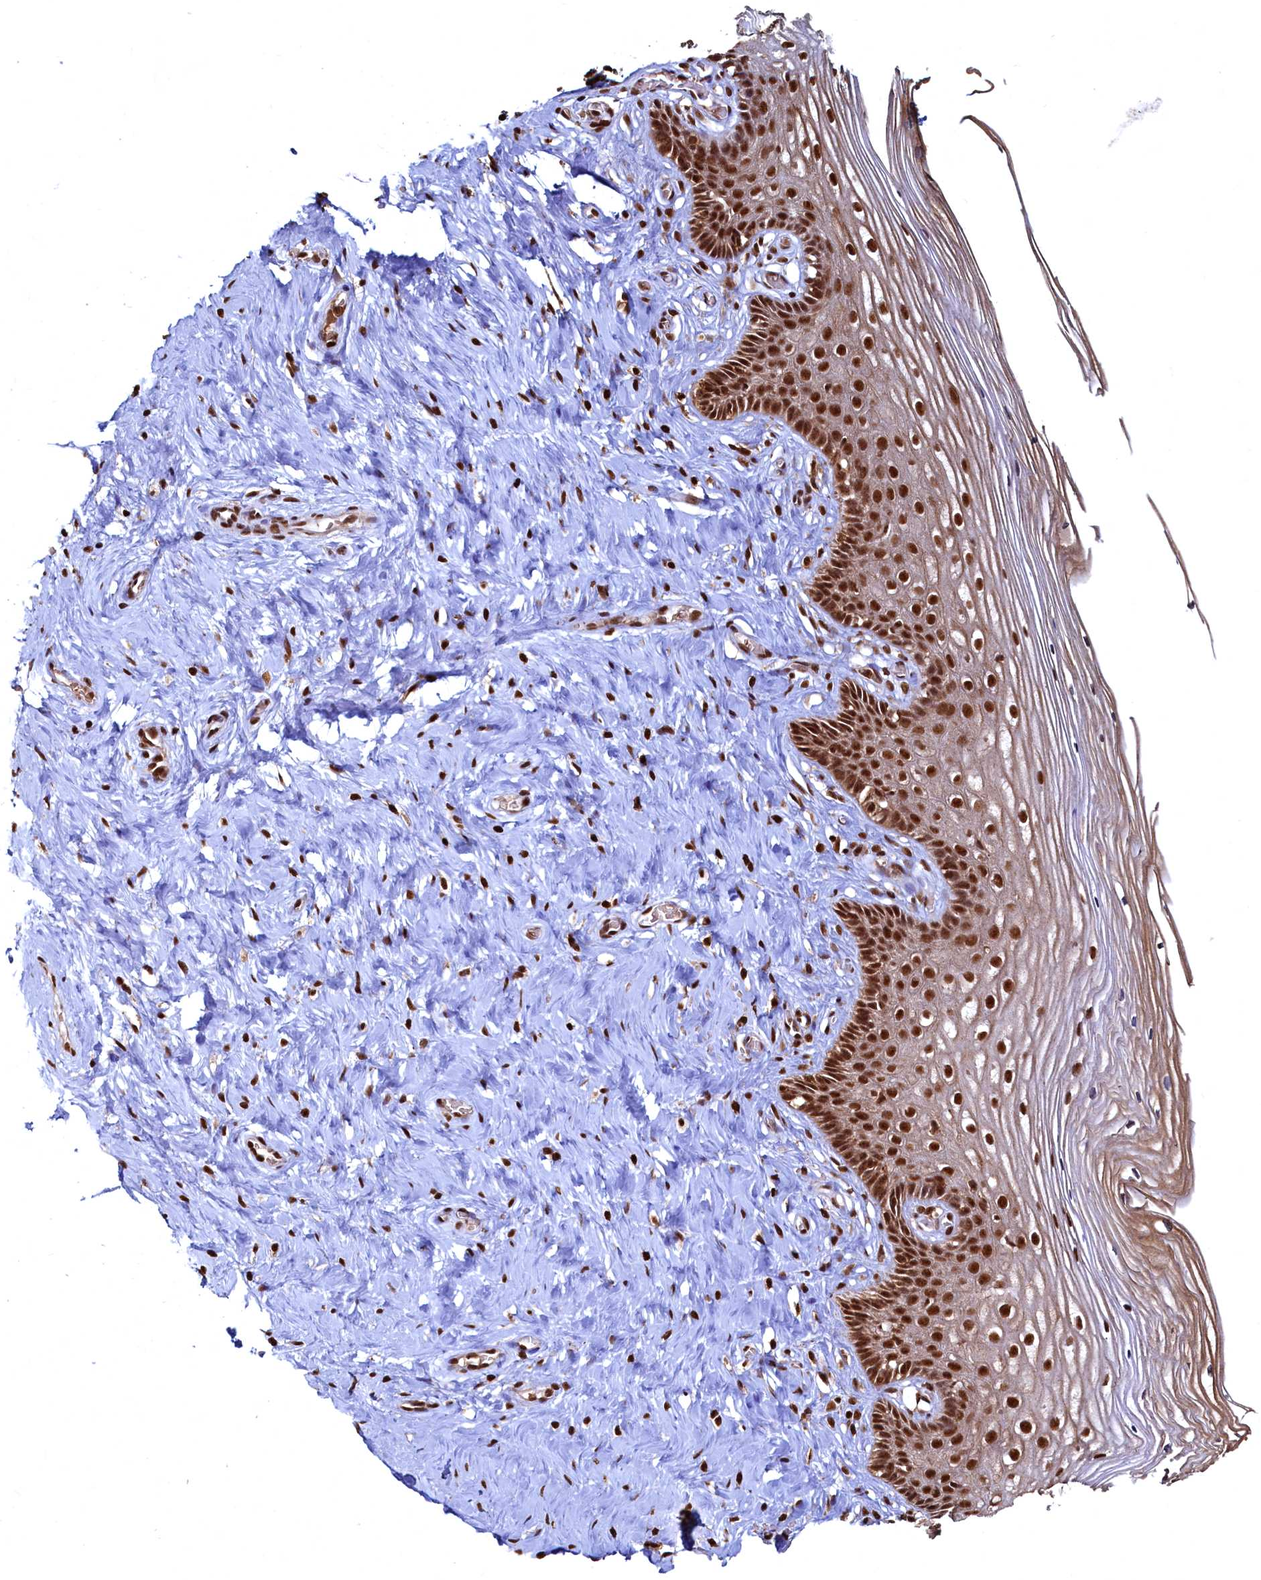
{"staining": {"intensity": "strong", "quantity": ">75%", "location": "cytoplasmic/membranous,nuclear"}, "tissue": "cervix", "cell_type": "Glandular cells", "image_type": "normal", "snomed": [{"axis": "morphology", "description": "Normal tissue, NOS"}, {"axis": "topography", "description": "Cervix"}], "caption": "Immunohistochemistry image of benign human cervix stained for a protein (brown), which reveals high levels of strong cytoplasmic/membranous,nuclear expression in approximately >75% of glandular cells.", "gene": "RSRC2", "patient": {"sex": "female", "age": 33}}